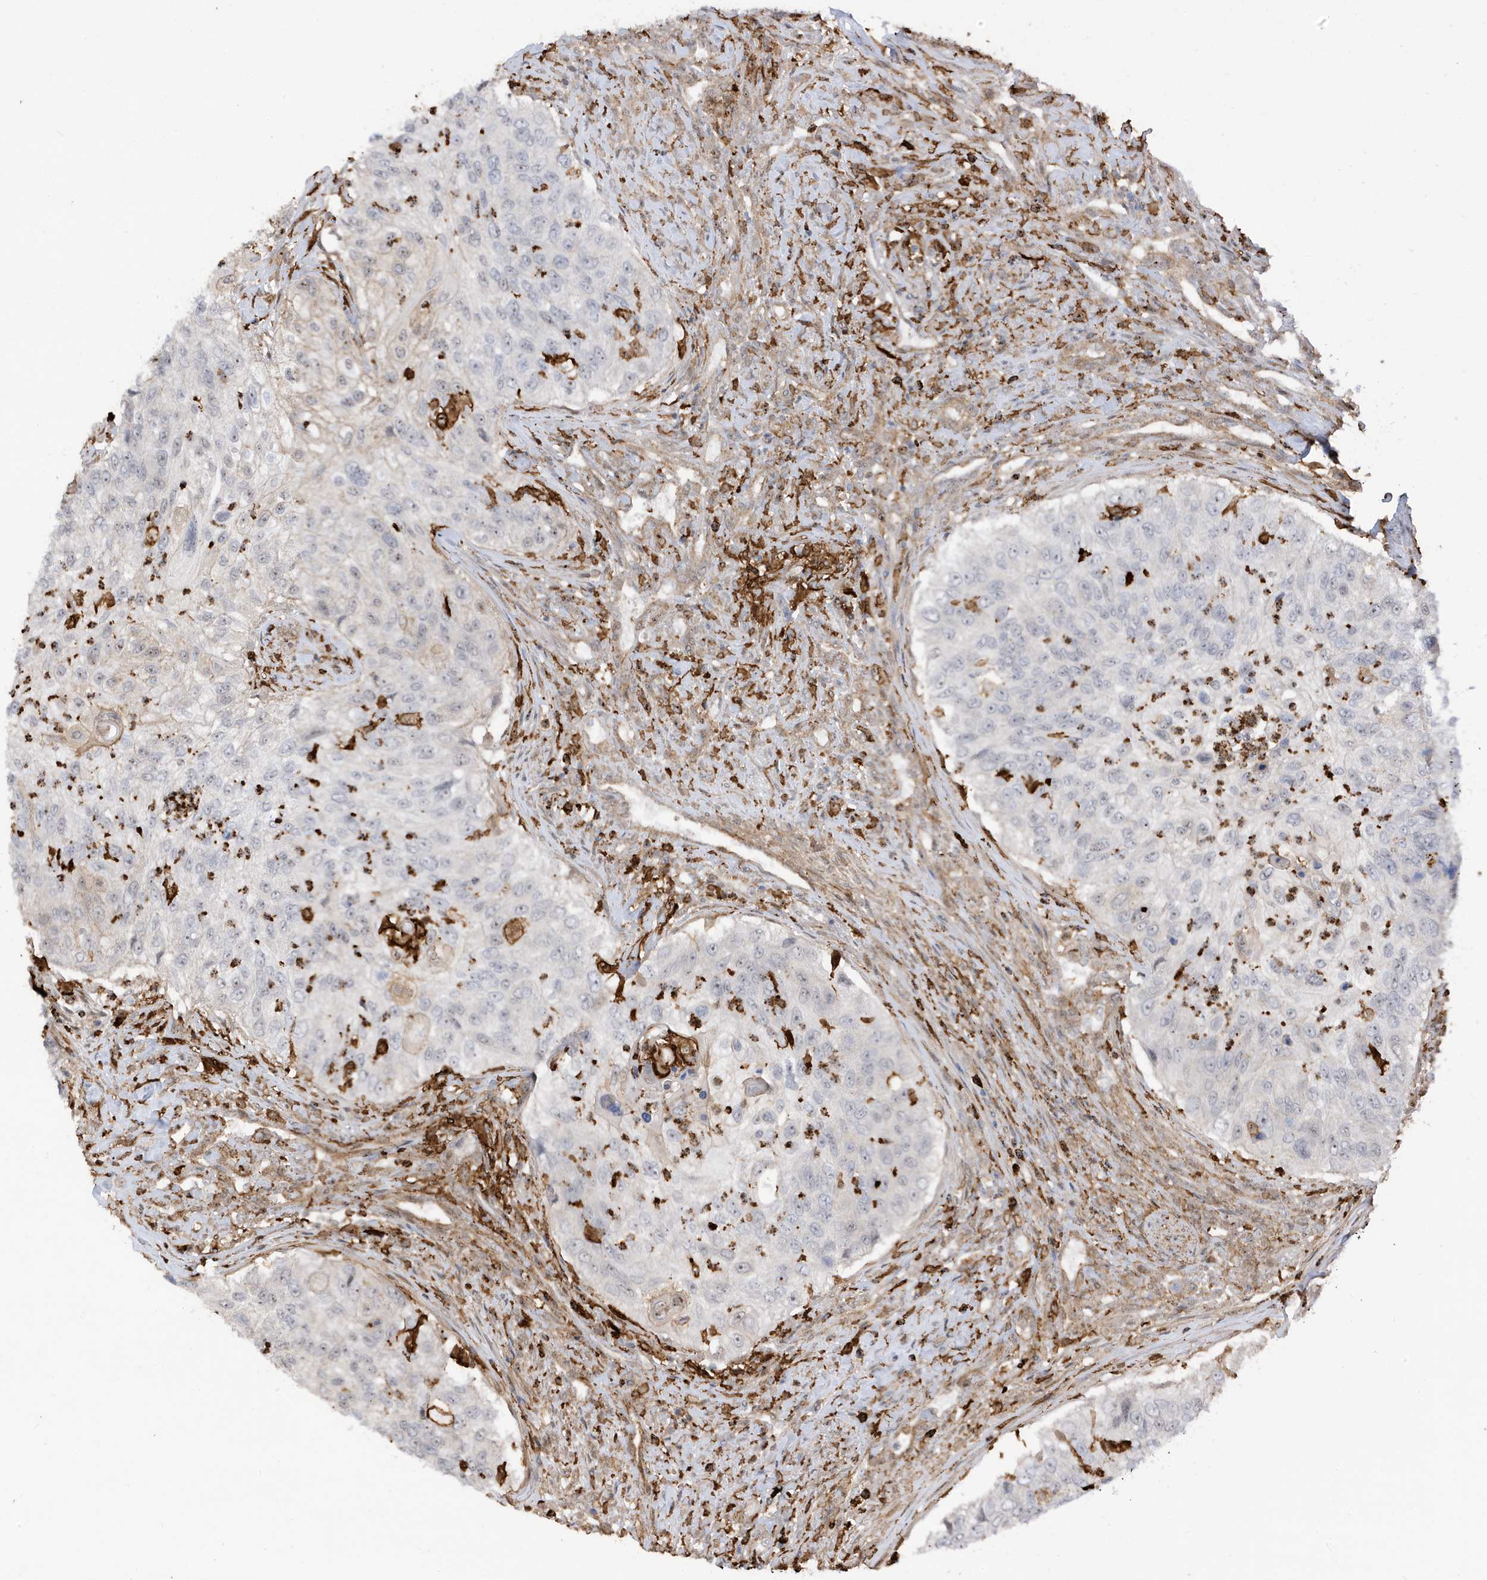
{"staining": {"intensity": "negative", "quantity": "none", "location": "none"}, "tissue": "urothelial cancer", "cell_type": "Tumor cells", "image_type": "cancer", "snomed": [{"axis": "morphology", "description": "Urothelial carcinoma, High grade"}, {"axis": "topography", "description": "Urinary bladder"}], "caption": "An image of urothelial cancer stained for a protein demonstrates no brown staining in tumor cells.", "gene": "PHACTR2", "patient": {"sex": "female", "age": 60}}